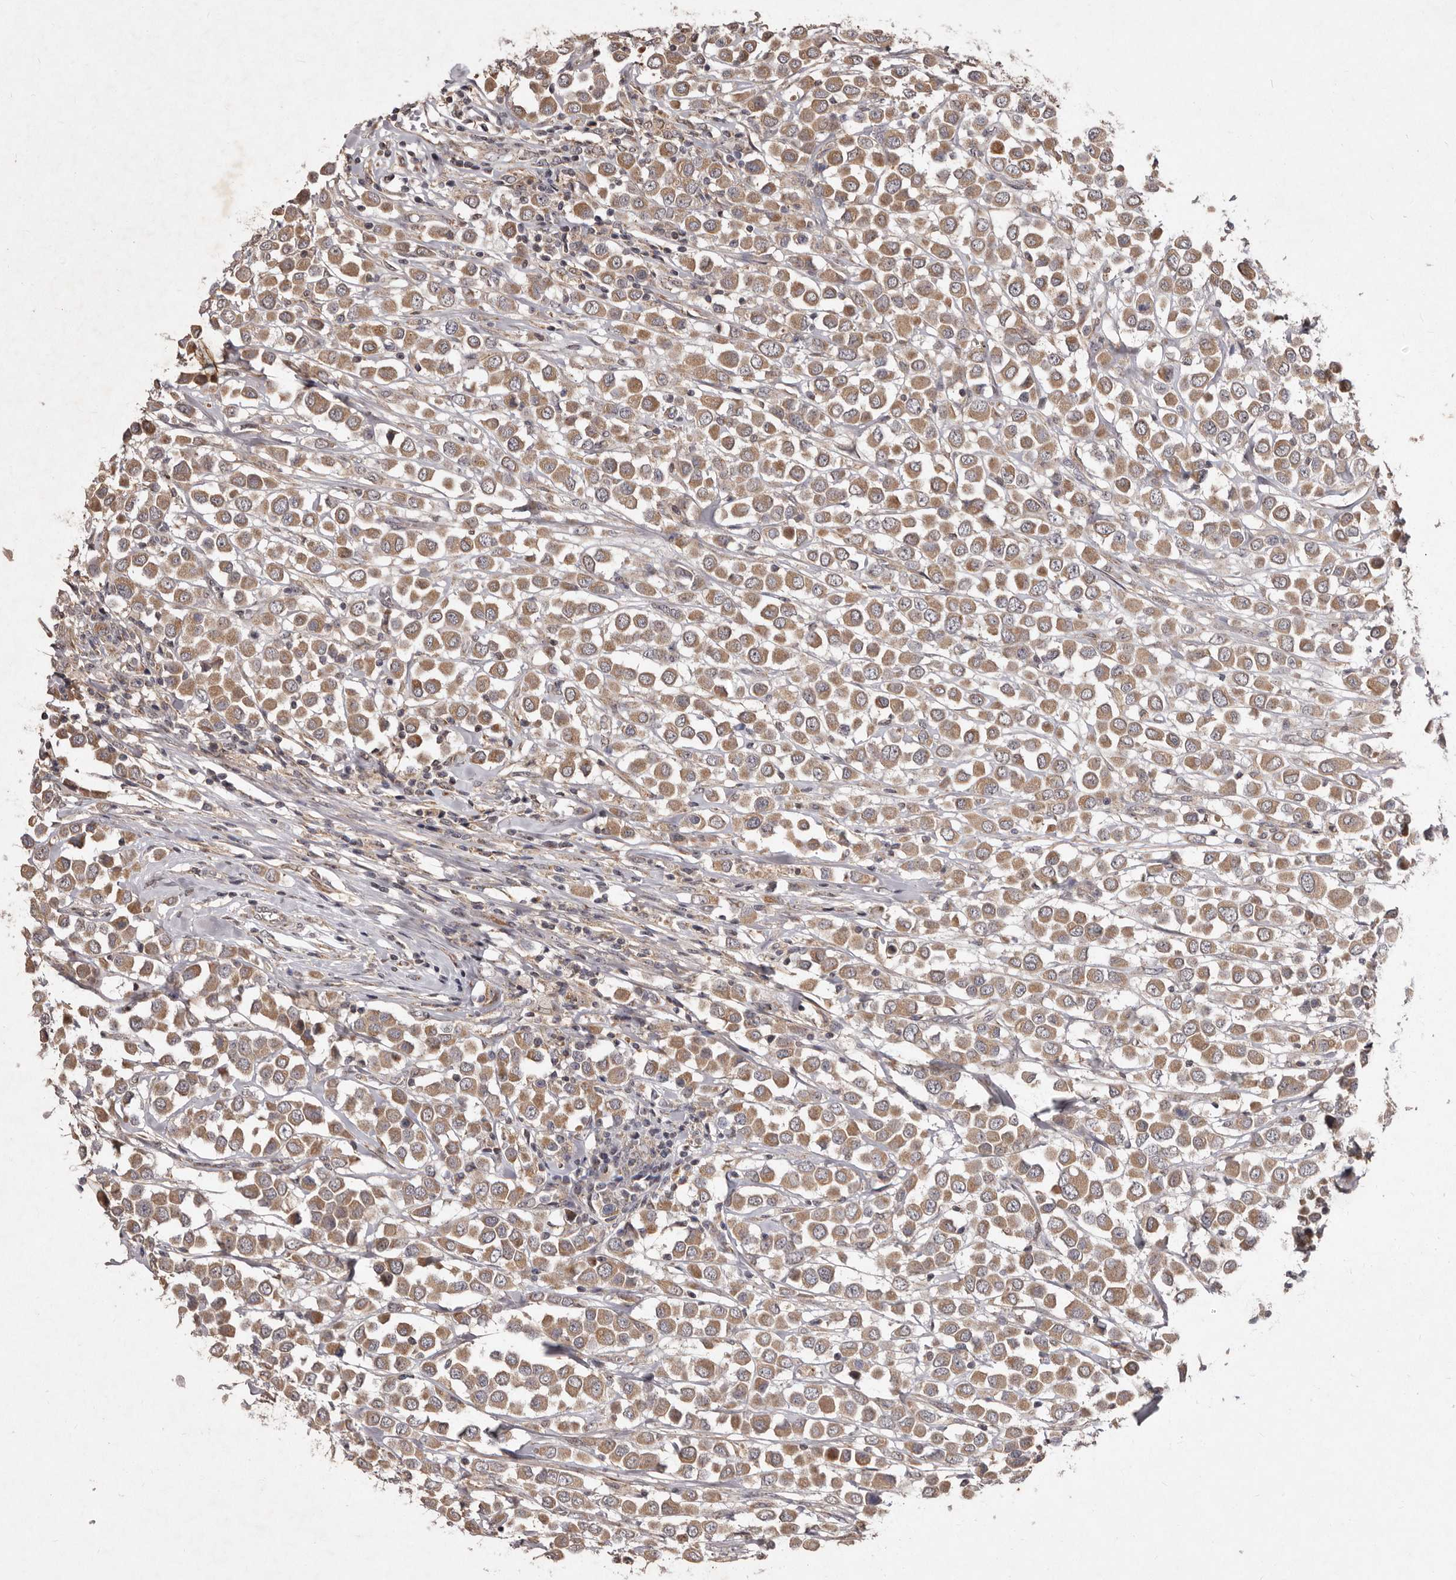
{"staining": {"intensity": "moderate", "quantity": ">75%", "location": "cytoplasmic/membranous"}, "tissue": "breast cancer", "cell_type": "Tumor cells", "image_type": "cancer", "snomed": [{"axis": "morphology", "description": "Duct carcinoma"}, {"axis": "topography", "description": "Breast"}], "caption": "There is medium levels of moderate cytoplasmic/membranous expression in tumor cells of invasive ductal carcinoma (breast), as demonstrated by immunohistochemical staining (brown color).", "gene": "FLAD1", "patient": {"sex": "female", "age": 61}}